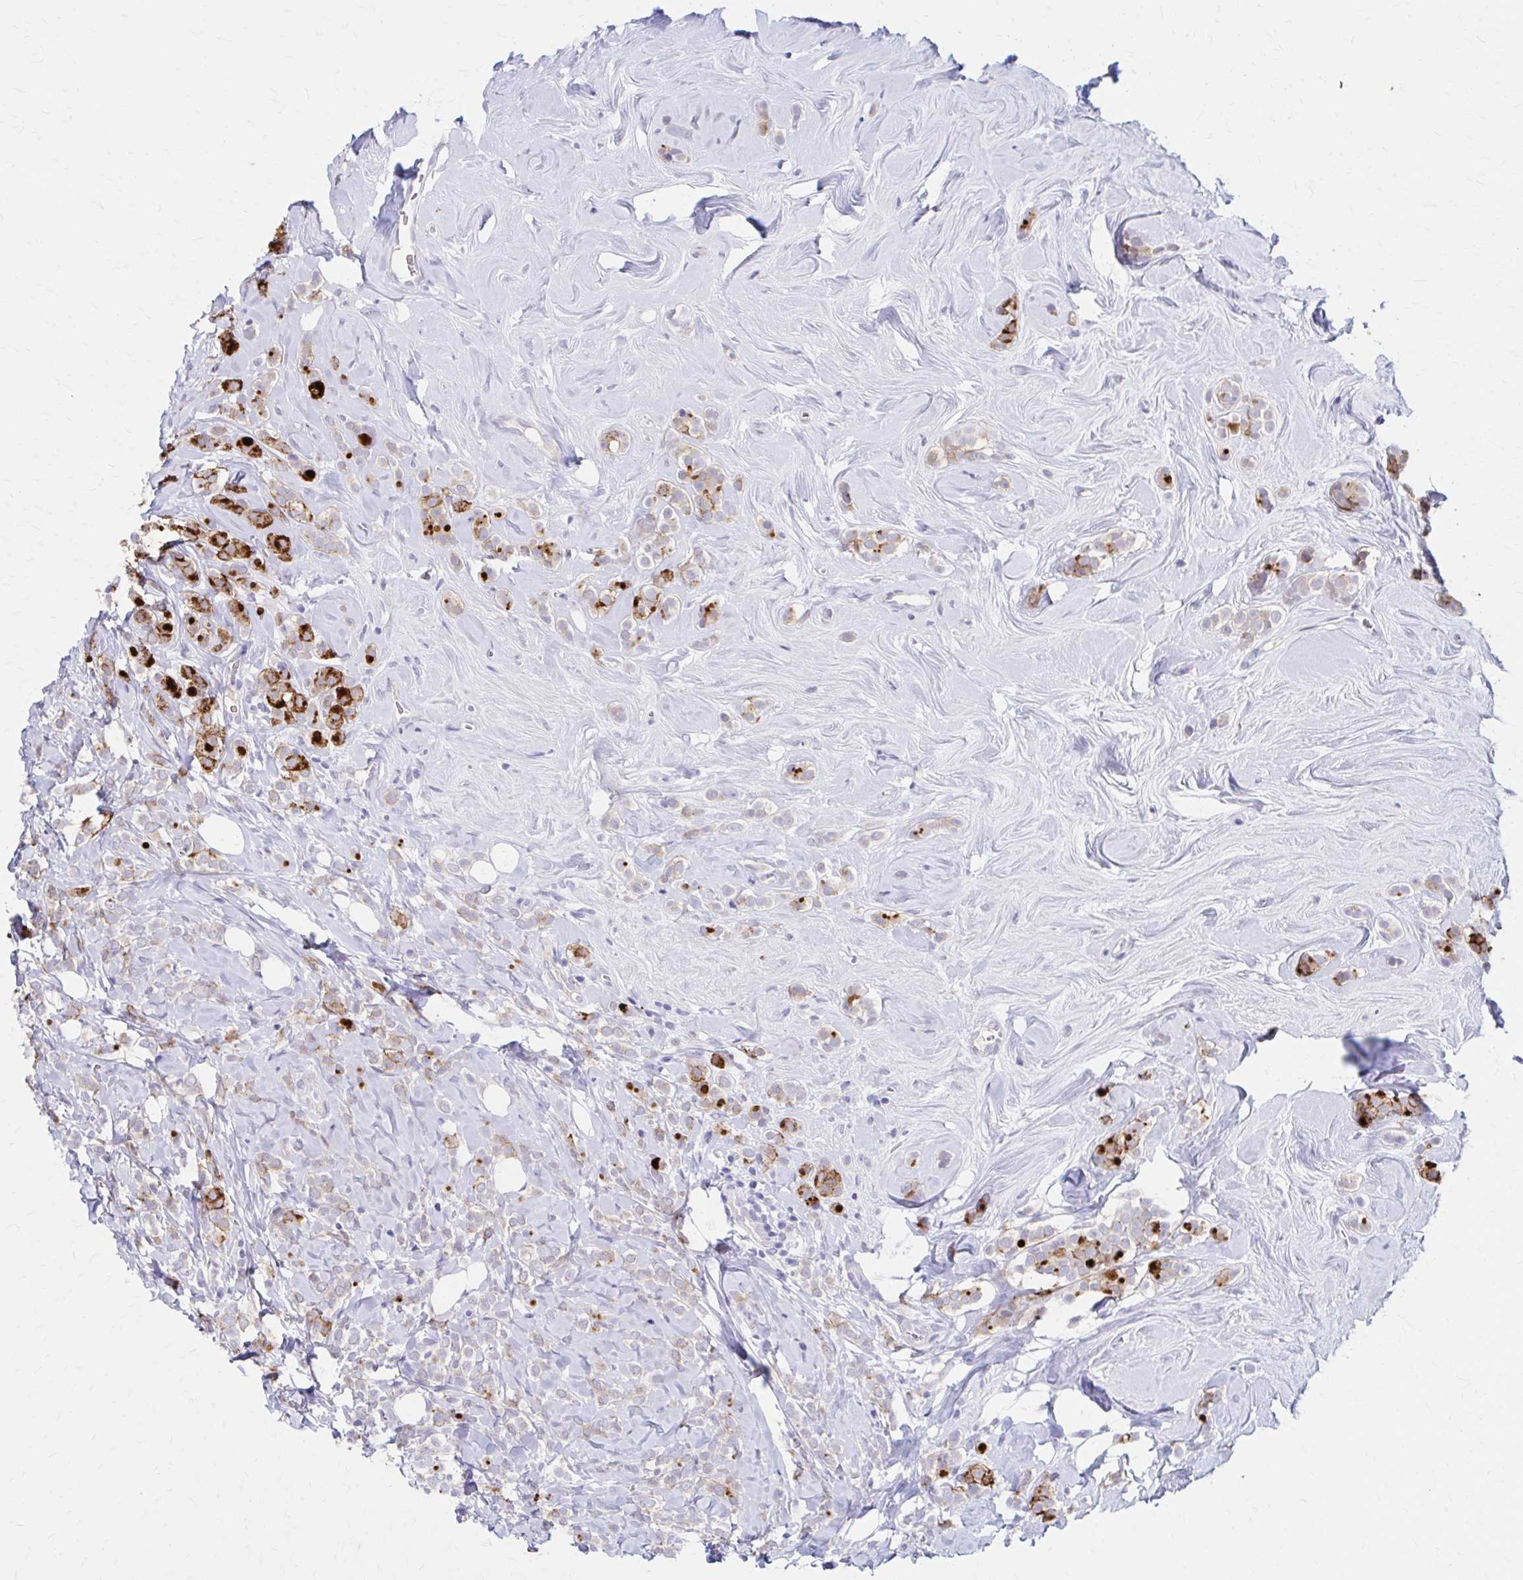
{"staining": {"intensity": "strong", "quantity": "<25%", "location": "cytoplasmic/membranous"}, "tissue": "breast cancer", "cell_type": "Tumor cells", "image_type": "cancer", "snomed": [{"axis": "morphology", "description": "Lobular carcinoma"}, {"axis": "topography", "description": "Breast"}], "caption": "Breast cancer stained with DAB (3,3'-diaminobenzidine) immunohistochemistry (IHC) shows medium levels of strong cytoplasmic/membranous staining in about <25% of tumor cells. (brown staining indicates protein expression, while blue staining denotes nuclei).", "gene": "AZGP1", "patient": {"sex": "female", "age": 49}}